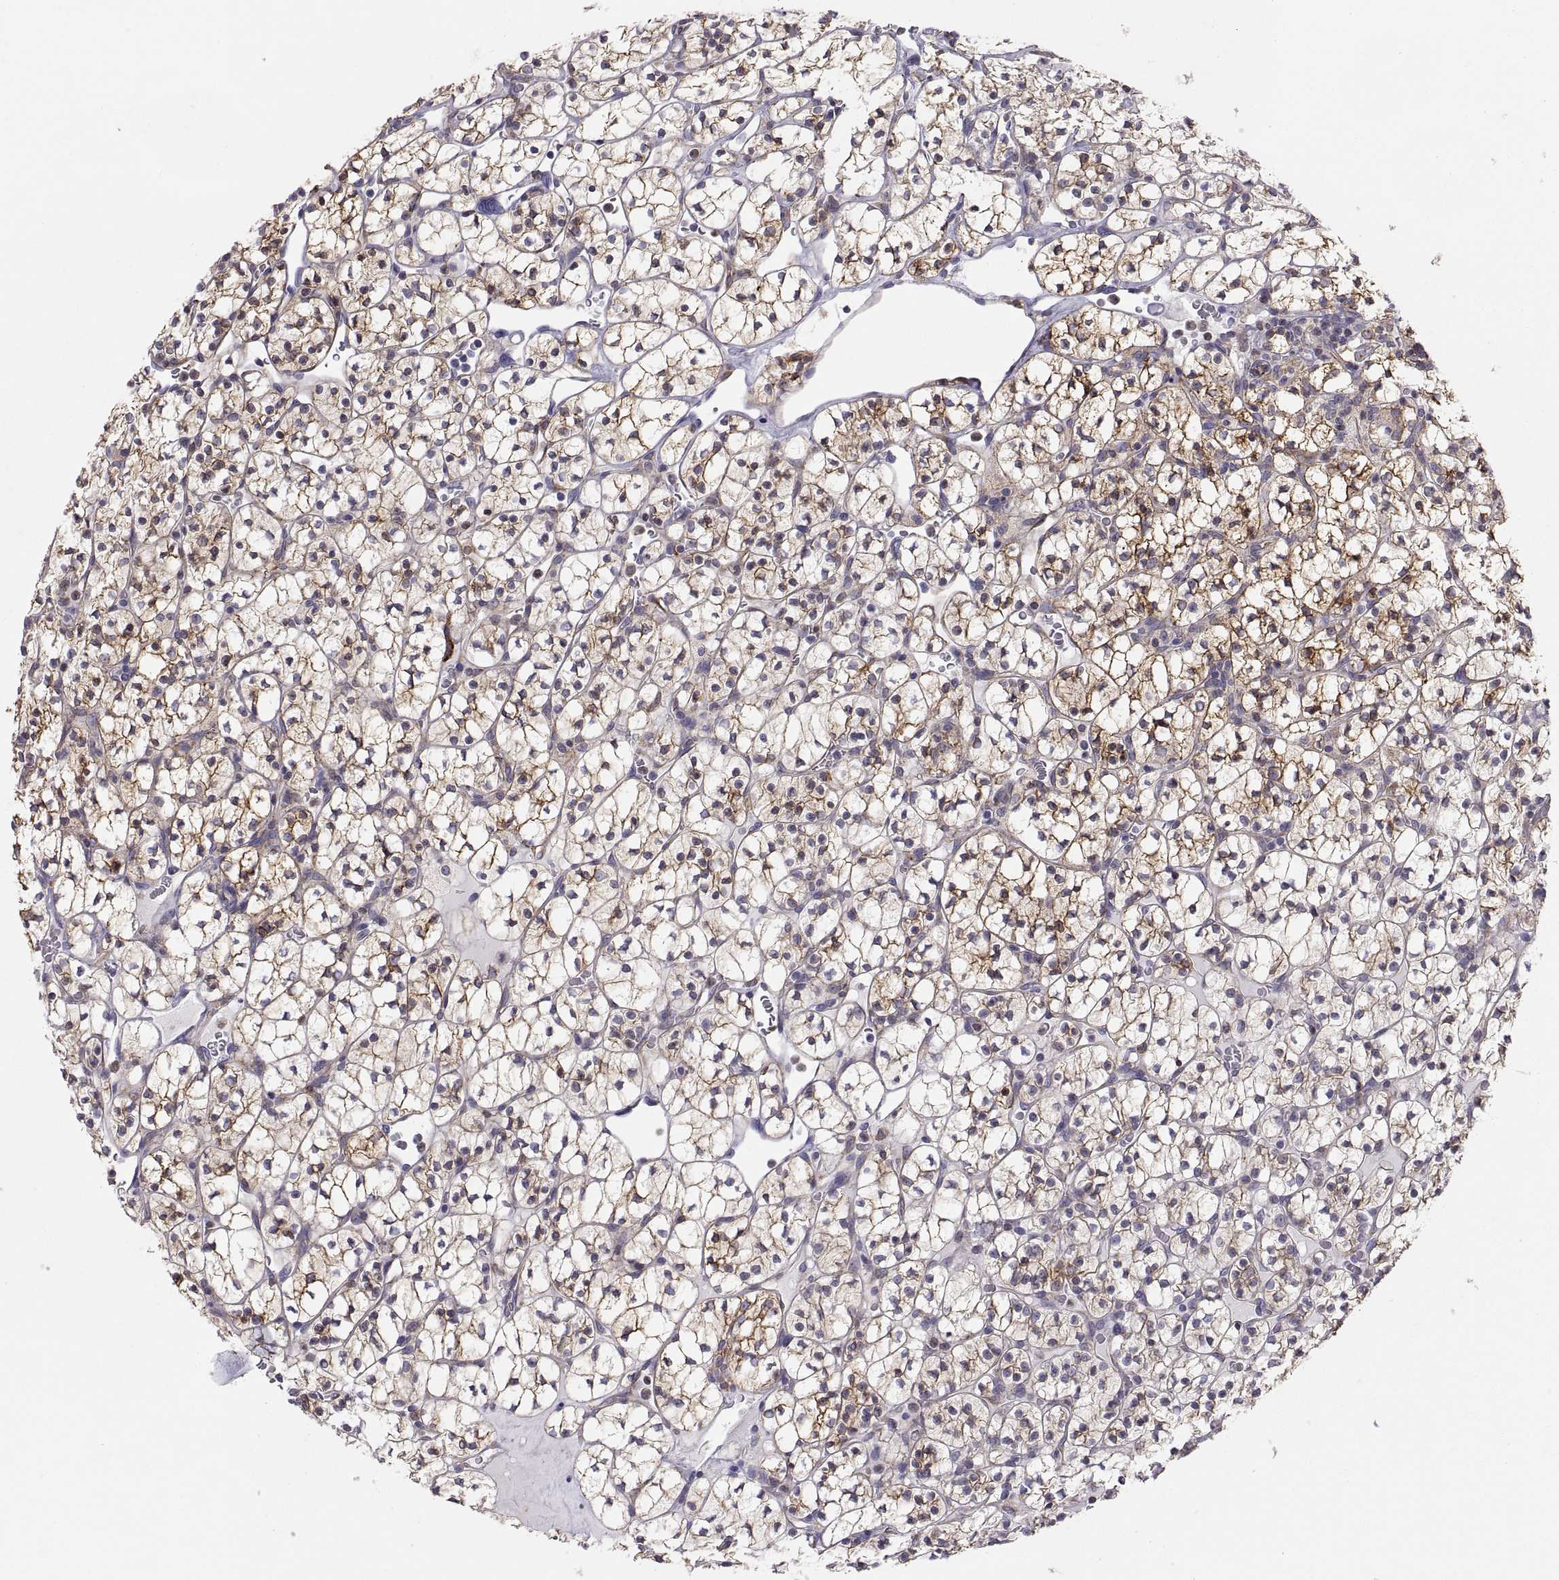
{"staining": {"intensity": "strong", "quantity": "25%-75%", "location": "cytoplasmic/membranous"}, "tissue": "renal cancer", "cell_type": "Tumor cells", "image_type": "cancer", "snomed": [{"axis": "morphology", "description": "Adenocarcinoma, NOS"}, {"axis": "topography", "description": "Kidney"}], "caption": "Immunohistochemical staining of human renal cancer shows high levels of strong cytoplasmic/membranous protein expression in approximately 25%-75% of tumor cells.", "gene": "ERO1A", "patient": {"sex": "female", "age": 89}}